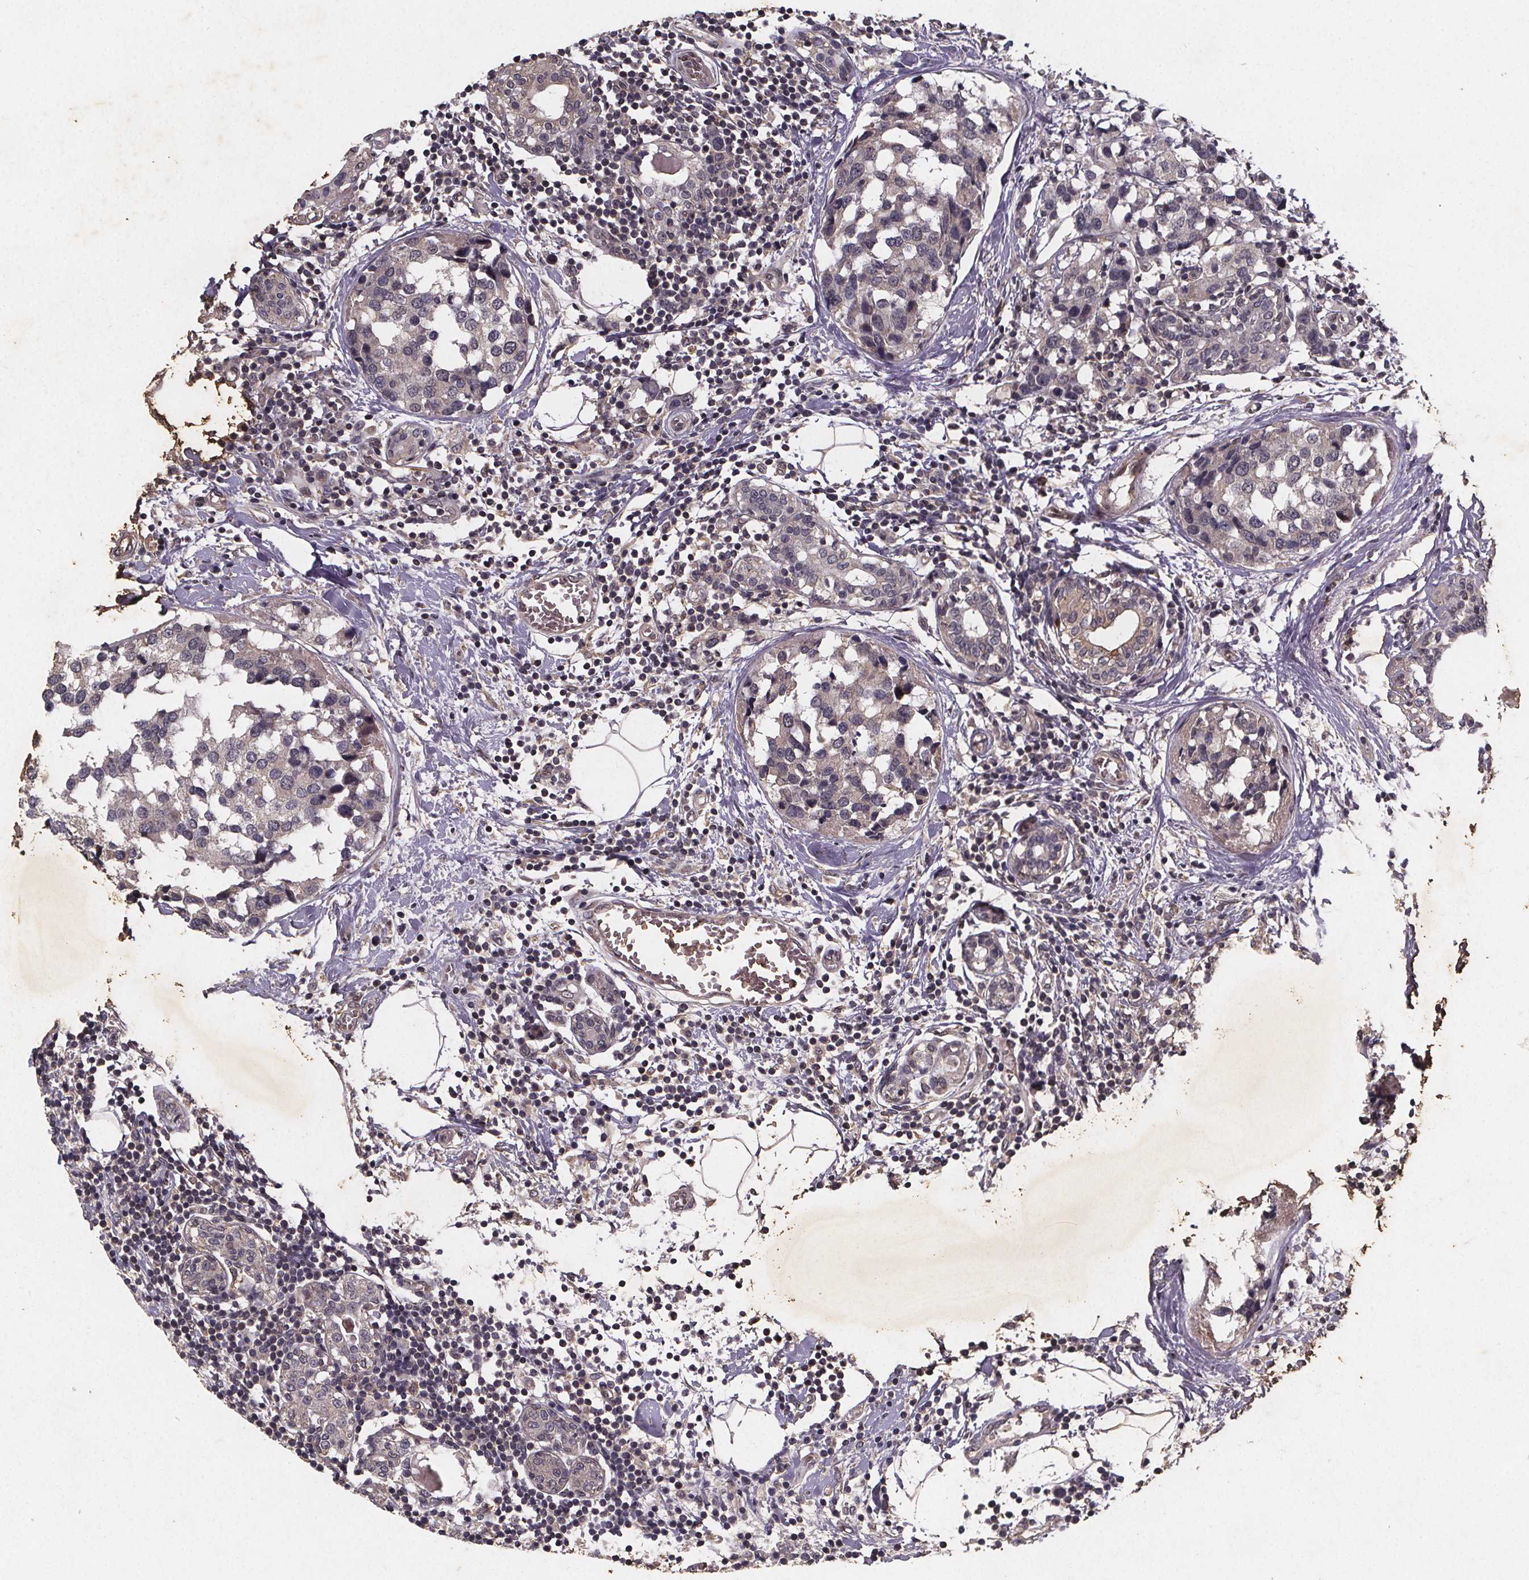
{"staining": {"intensity": "negative", "quantity": "none", "location": "none"}, "tissue": "breast cancer", "cell_type": "Tumor cells", "image_type": "cancer", "snomed": [{"axis": "morphology", "description": "Lobular carcinoma"}, {"axis": "topography", "description": "Breast"}], "caption": "An image of human breast lobular carcinoma is negative for staining in tumor cells. (Immunohistochemistry, brightfield microscopy, high magnification).", "gene": "PIERCE2", "patient": {"sex": "female", "age": 59}}